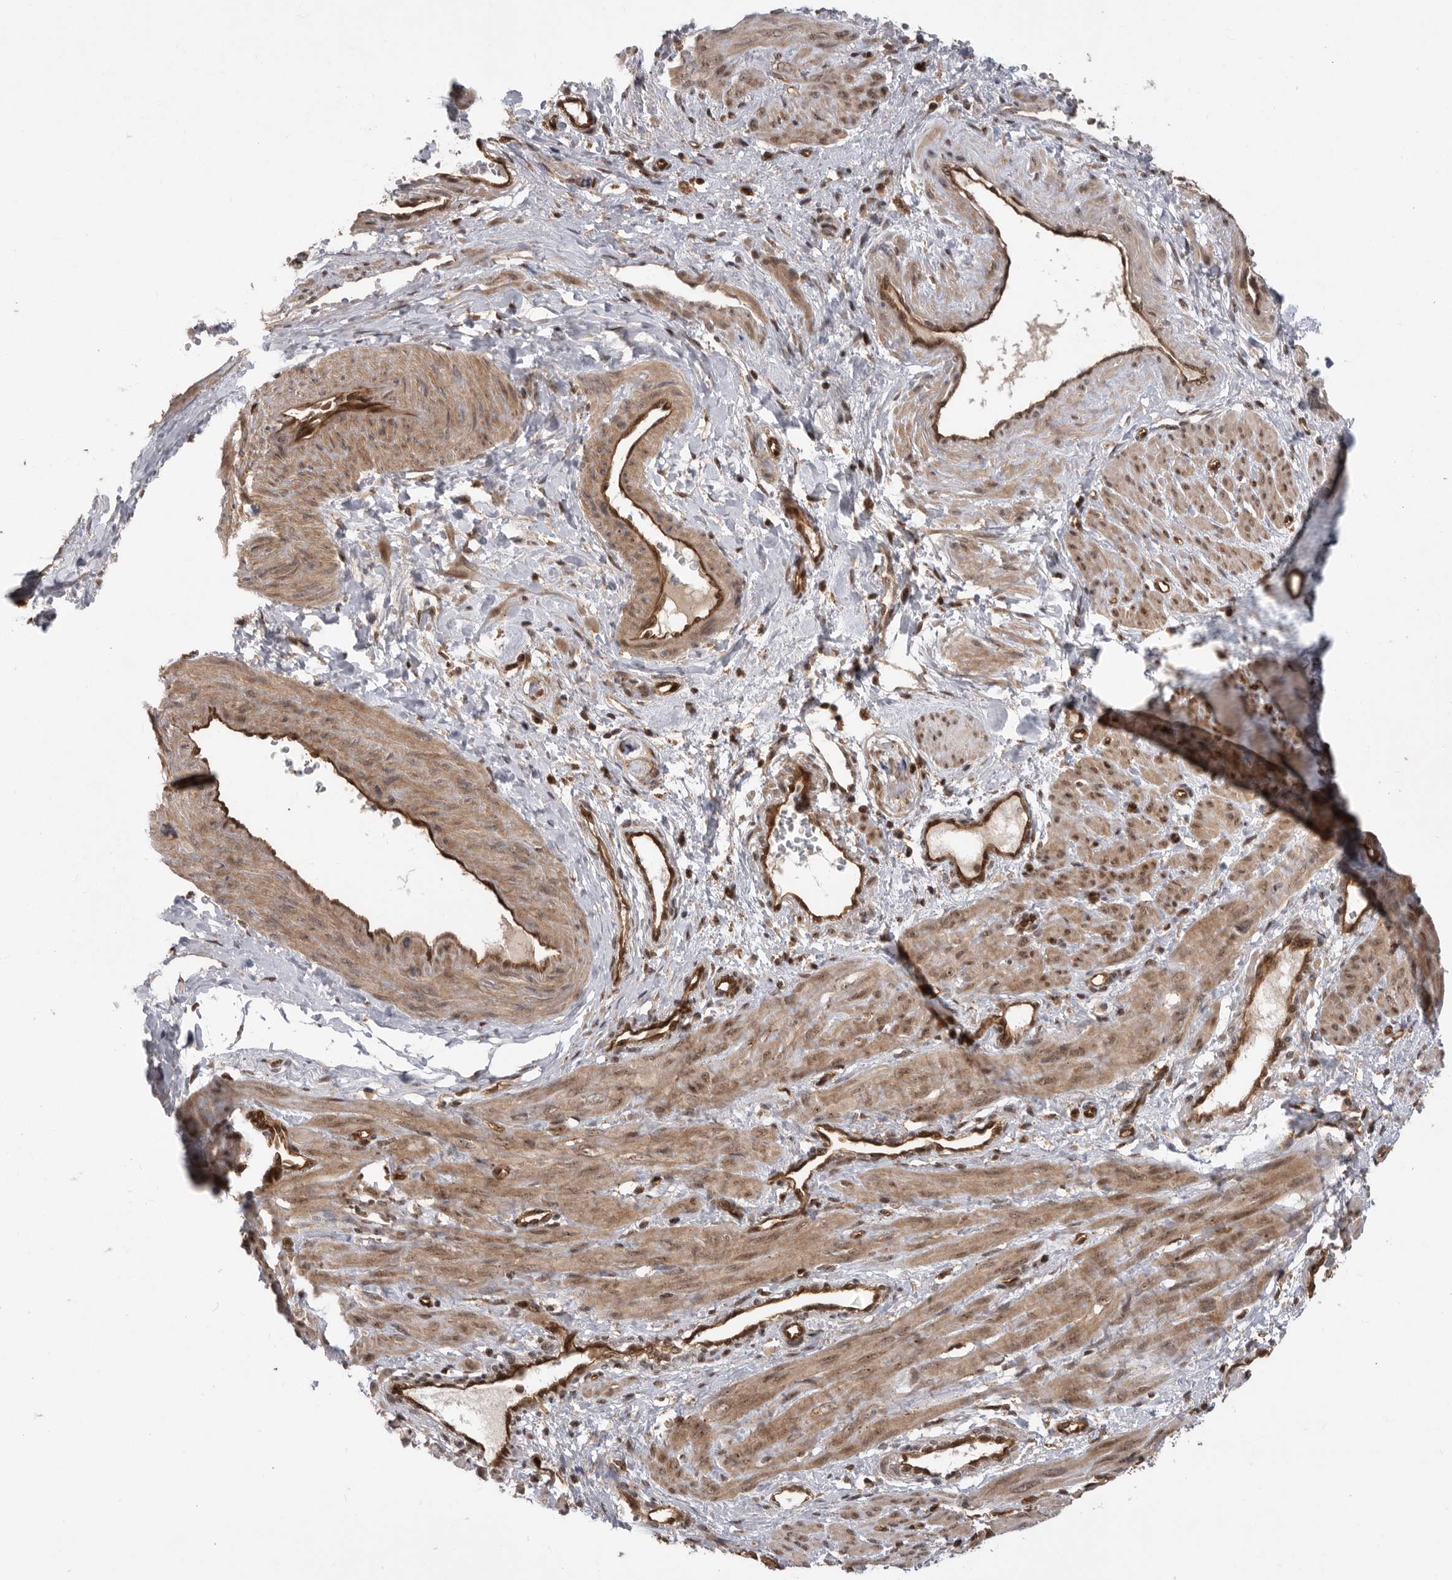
{"staining": {"intensity": "moderate", "quantity": ">75%", "location": "cytoplasmic/membranous,nuclear"}, "tissue": "smooth muscle", "cell_type": "Smooth muscle cells", "image_type": "normal", "snomed": [{"axis": "morphology", "description": "Normal tissue, NOS"}, {"axis": "topography", "description": "Endometrium"}], "caption": "About >75% of smooth muscle cells in normal smooth muscle show moderate cytoplasmic/membranous,nuclear protein positivity as visualized by brown immunohistochemical staining.", "gene": "DHDDS", "patient": {"sex": "female", "age": 33}}